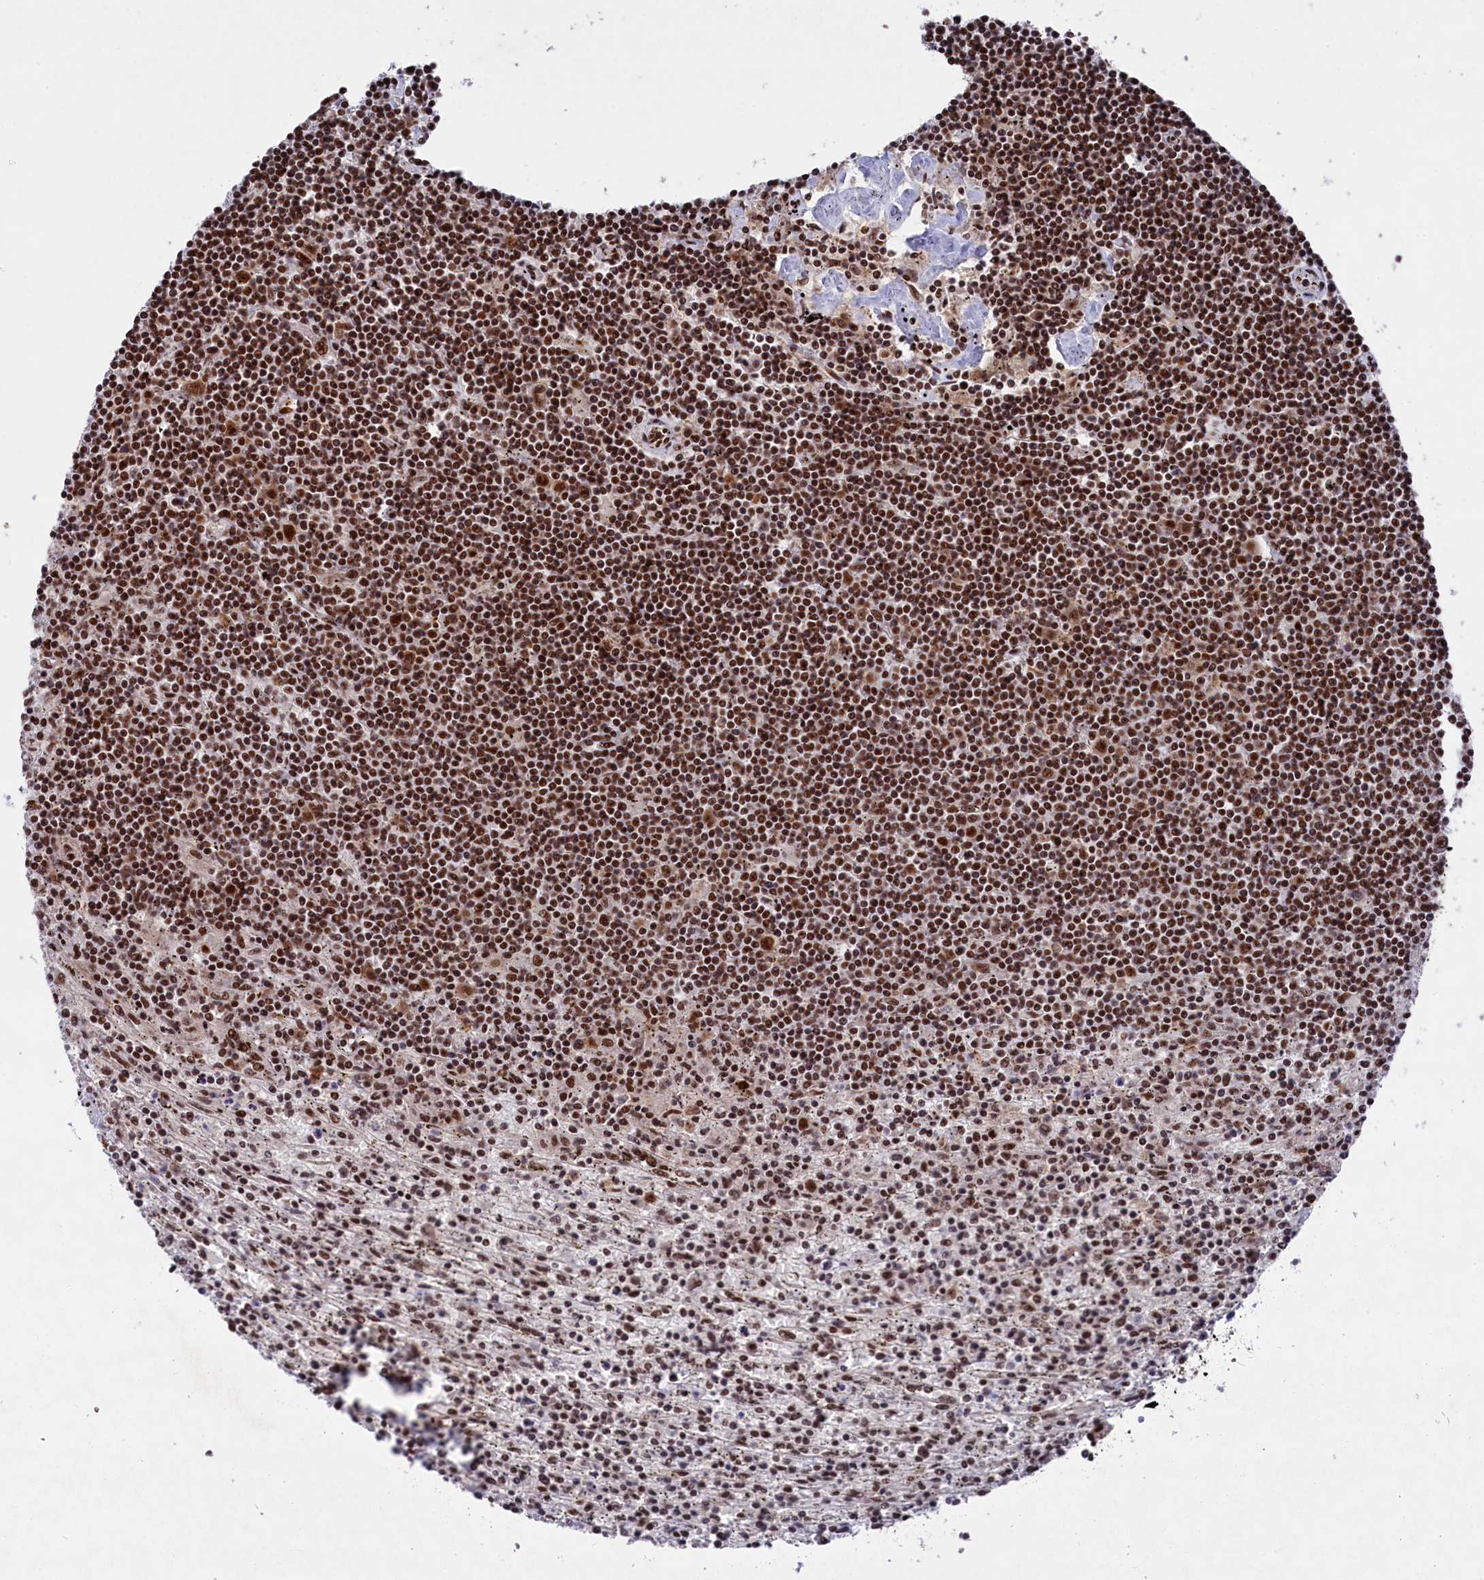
{"staining": {"intensity": "moderate", "quantity": ">75%", "location": "nuclear"}, "tissue": "lymphoma", "cell_type": "Tumor cells", "image_type": "cancer", "snomed": [{"axis": "morphology", "description": "Malignant lymphoma, non-Hodgkin's type, Low grade"}, {"axis": "topography", "description": "Spleen"}], "caption": "Protein expression analysis of human malignant lymphoma, non-Hodgkin's type (low-grade) reveals moderate nuclear positivity in about >75% of tumor cells. The protein of interest is shown in brown color, while the nuclei are stained blue.", "gene": "PRPF31", "patient": {"sex": "male", "age": 76}}